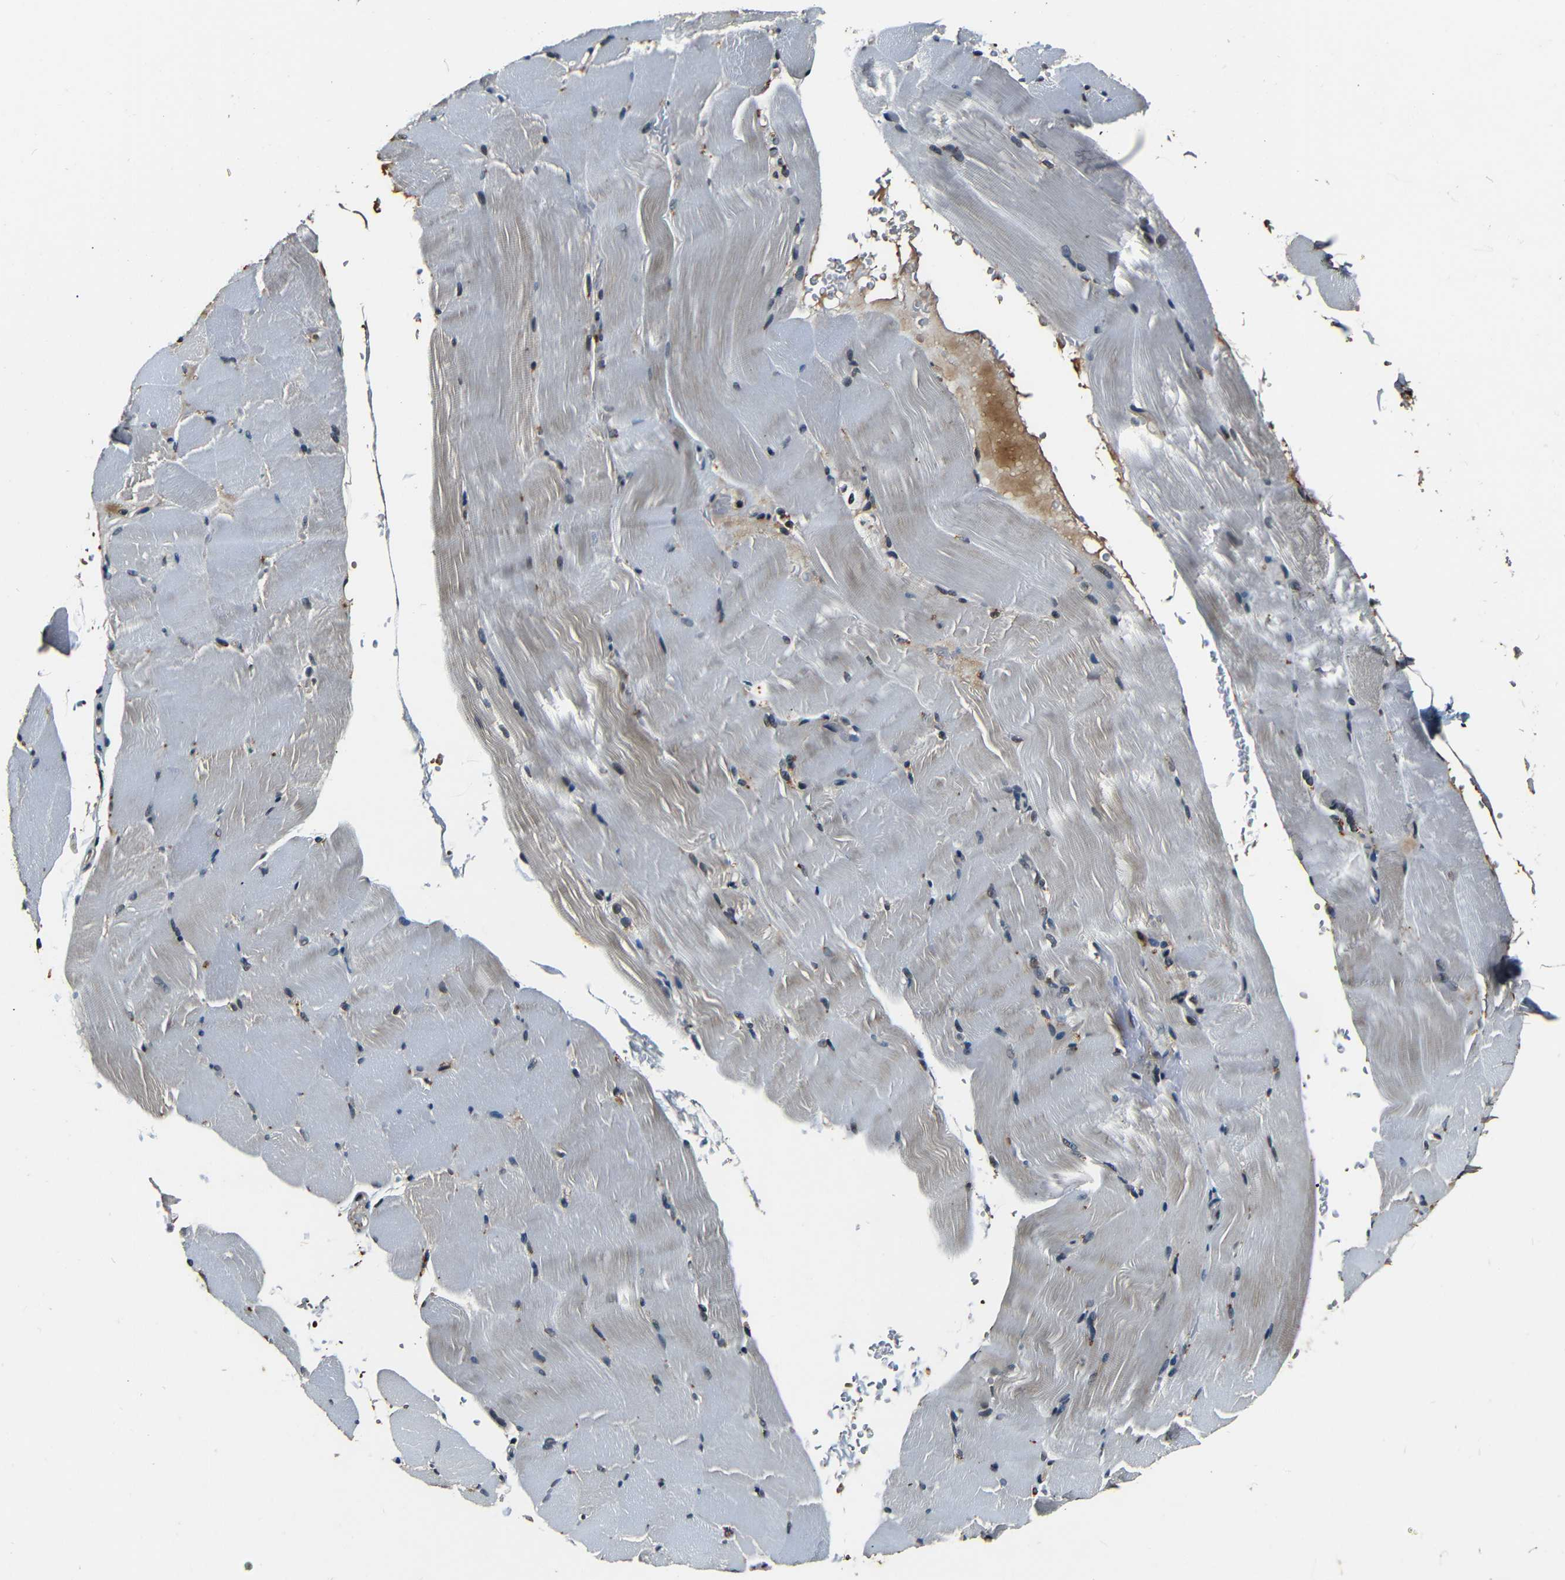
{"staining": {"intensity": "weak", "quantity": "<25%", "location": "cytoplasmic/membranous,nuclear"}, "tissue": "skeletal muscle", "cell_type": "Myocytes", "image_type": "normal", "snomed": [{"axis": "morphology", "description": "Normal tissue, NOS"}, {"axis": "topography", "description": "Skeletal muscle"}, {"axis": "topography", "description": "Parathyroid gland"}], "caption": "This is an immunohistochemistry (IHC) micrograph of normal human skeletal muscle. There is no staining in myocytes.", "gene": "FOXD4L1", "patient": {"sex": "female", "age": 37}}